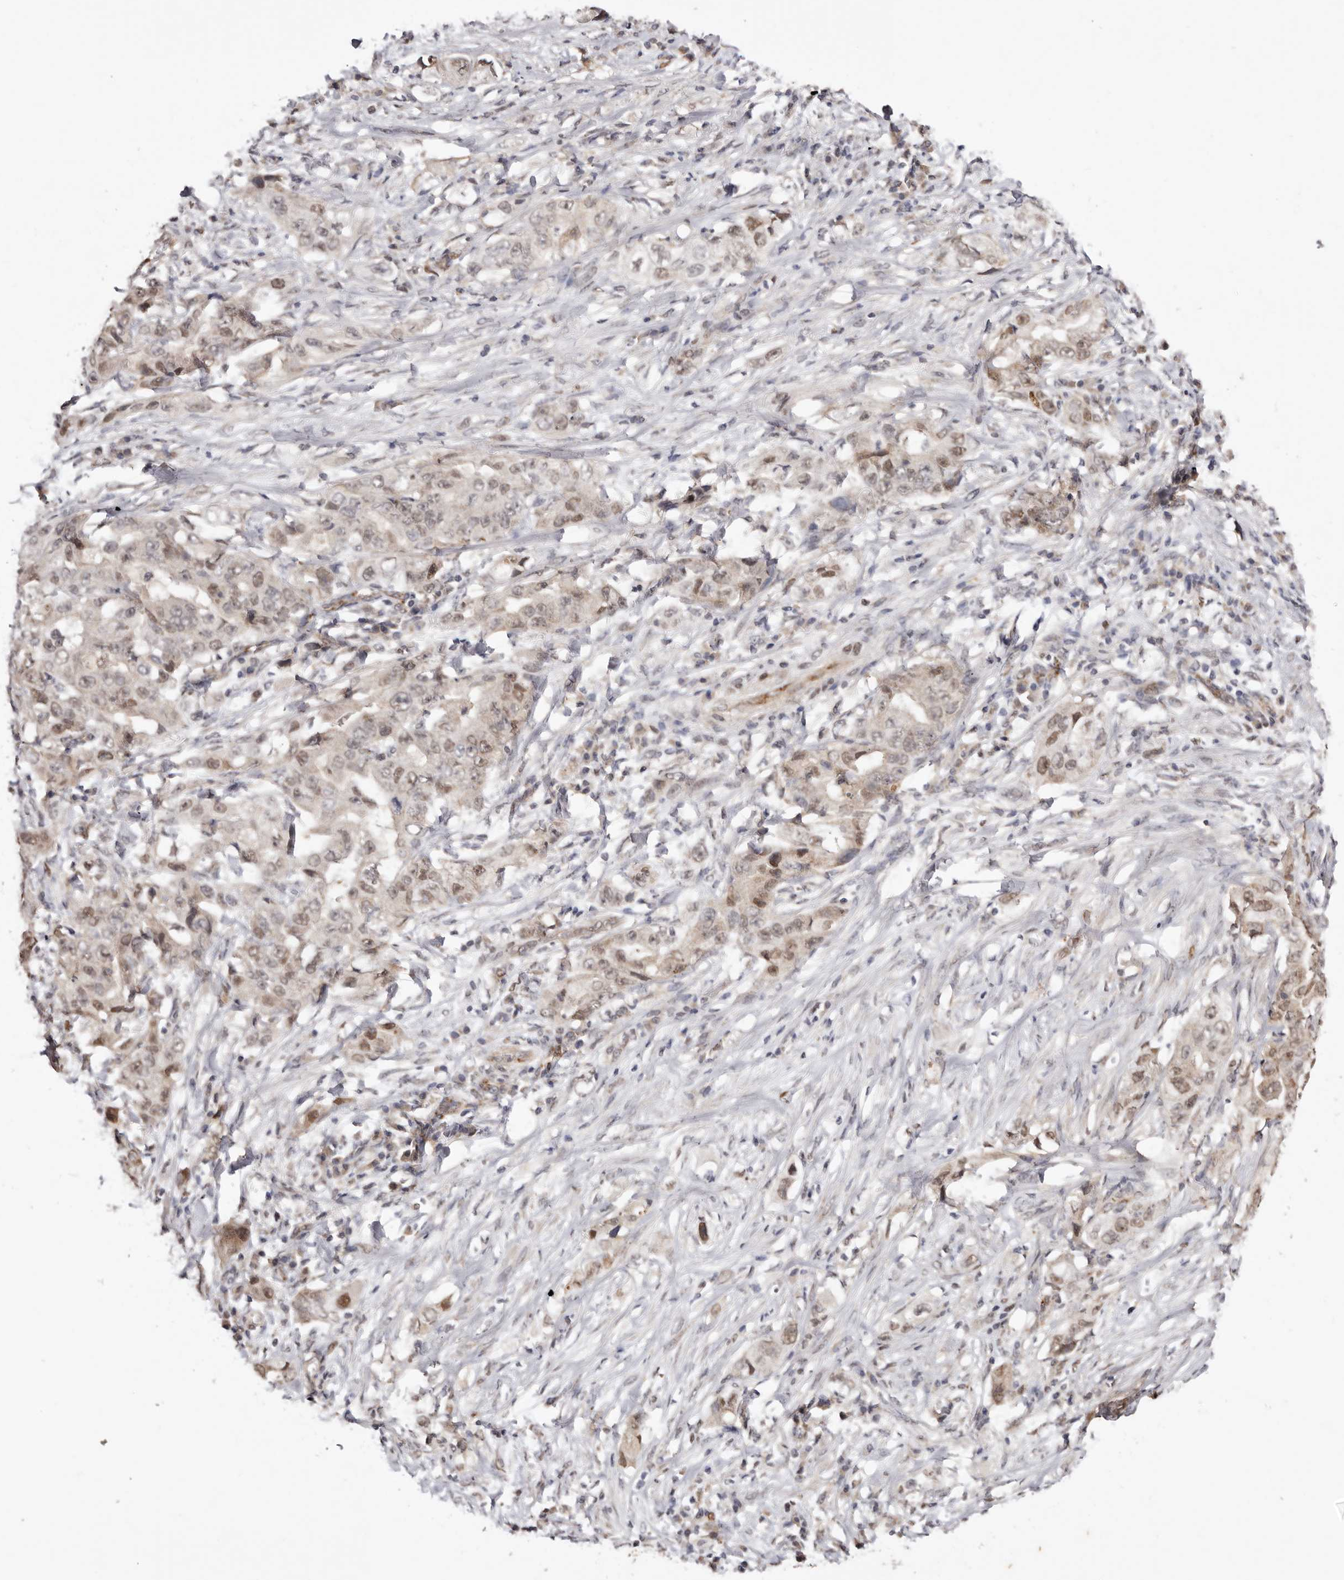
{"staining": {"intensity": "moderate", "quantity": ">75%", "location": "nuclear"}, "tissue": "lung cancer", "cell_type": "Tumor cells", "image_type": "cancer", "snomed": [{"axis": "morphology", "description": "Adenocarcinoma, NOS"}, {"axis": "topography", "description": "Lung"}], "caption": "Immunohistochemistry (IHC) image of human adenocarcinoma (lung) stained for a protein (brown), which displays medium levels of moderate nuclear staining in approximately >75% of tumor cells.", "gene": "NOTCH1", "patient": {"sex": "female", "age": 51}}